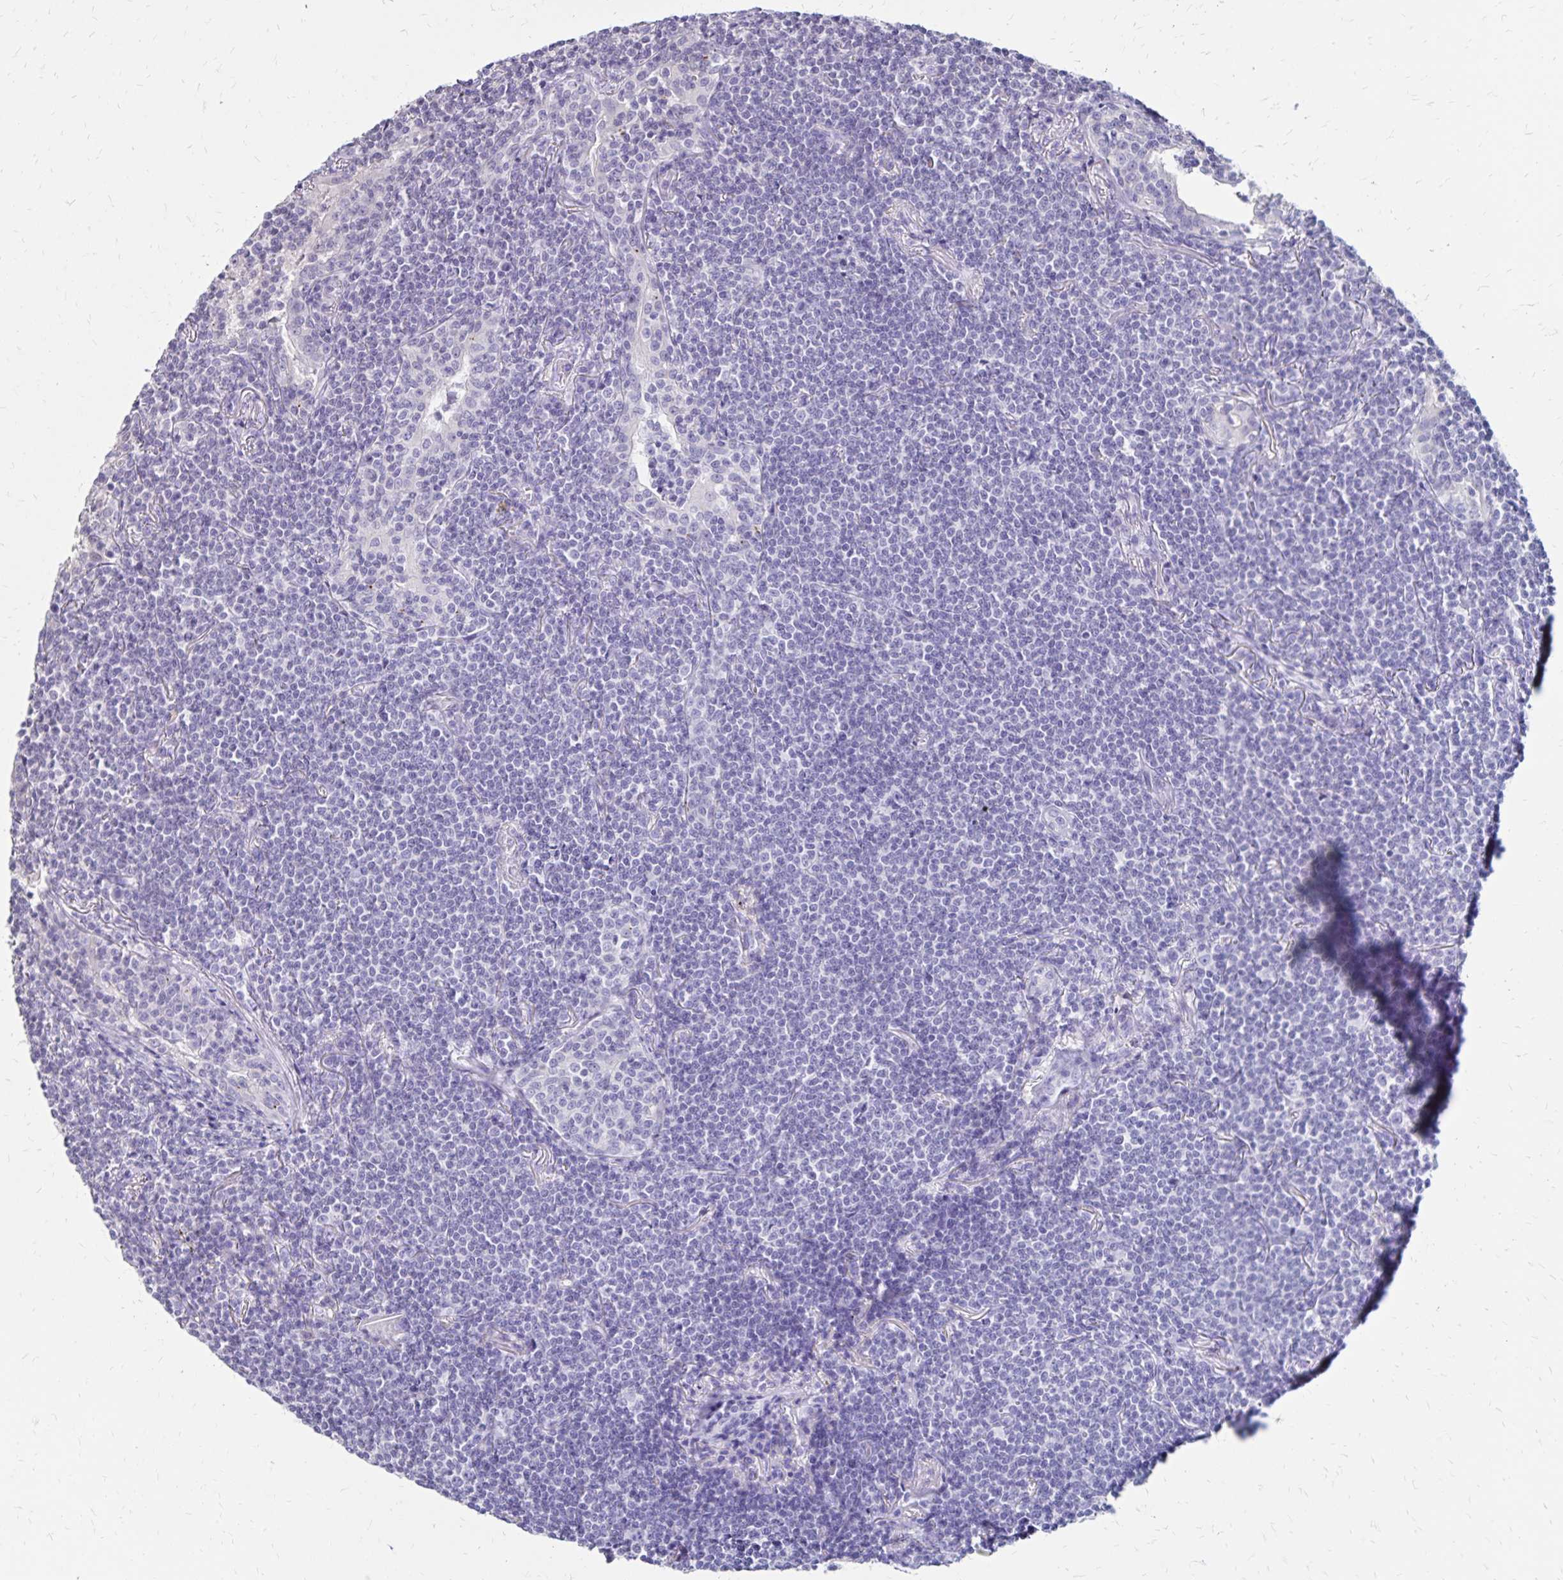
{"staining": {"intensity": "negative", "quantity": "none", "location": "none"}, "tissue": "lymphoma", "cell_type": "Tumor cells", "image_type": "cancer", "snomed": [{"axis": "morphology", "description": "Malignant lymphoma, non-Hodgkin's type, Low grade"}, {"axis": "topography", "description": "Lung"}], "caption": "The photomicrograph reveals no significant staining in tumor cells of lymphoma.", "gene": "SH3GL3", "patient": {"sex": "female", "age": 71}}